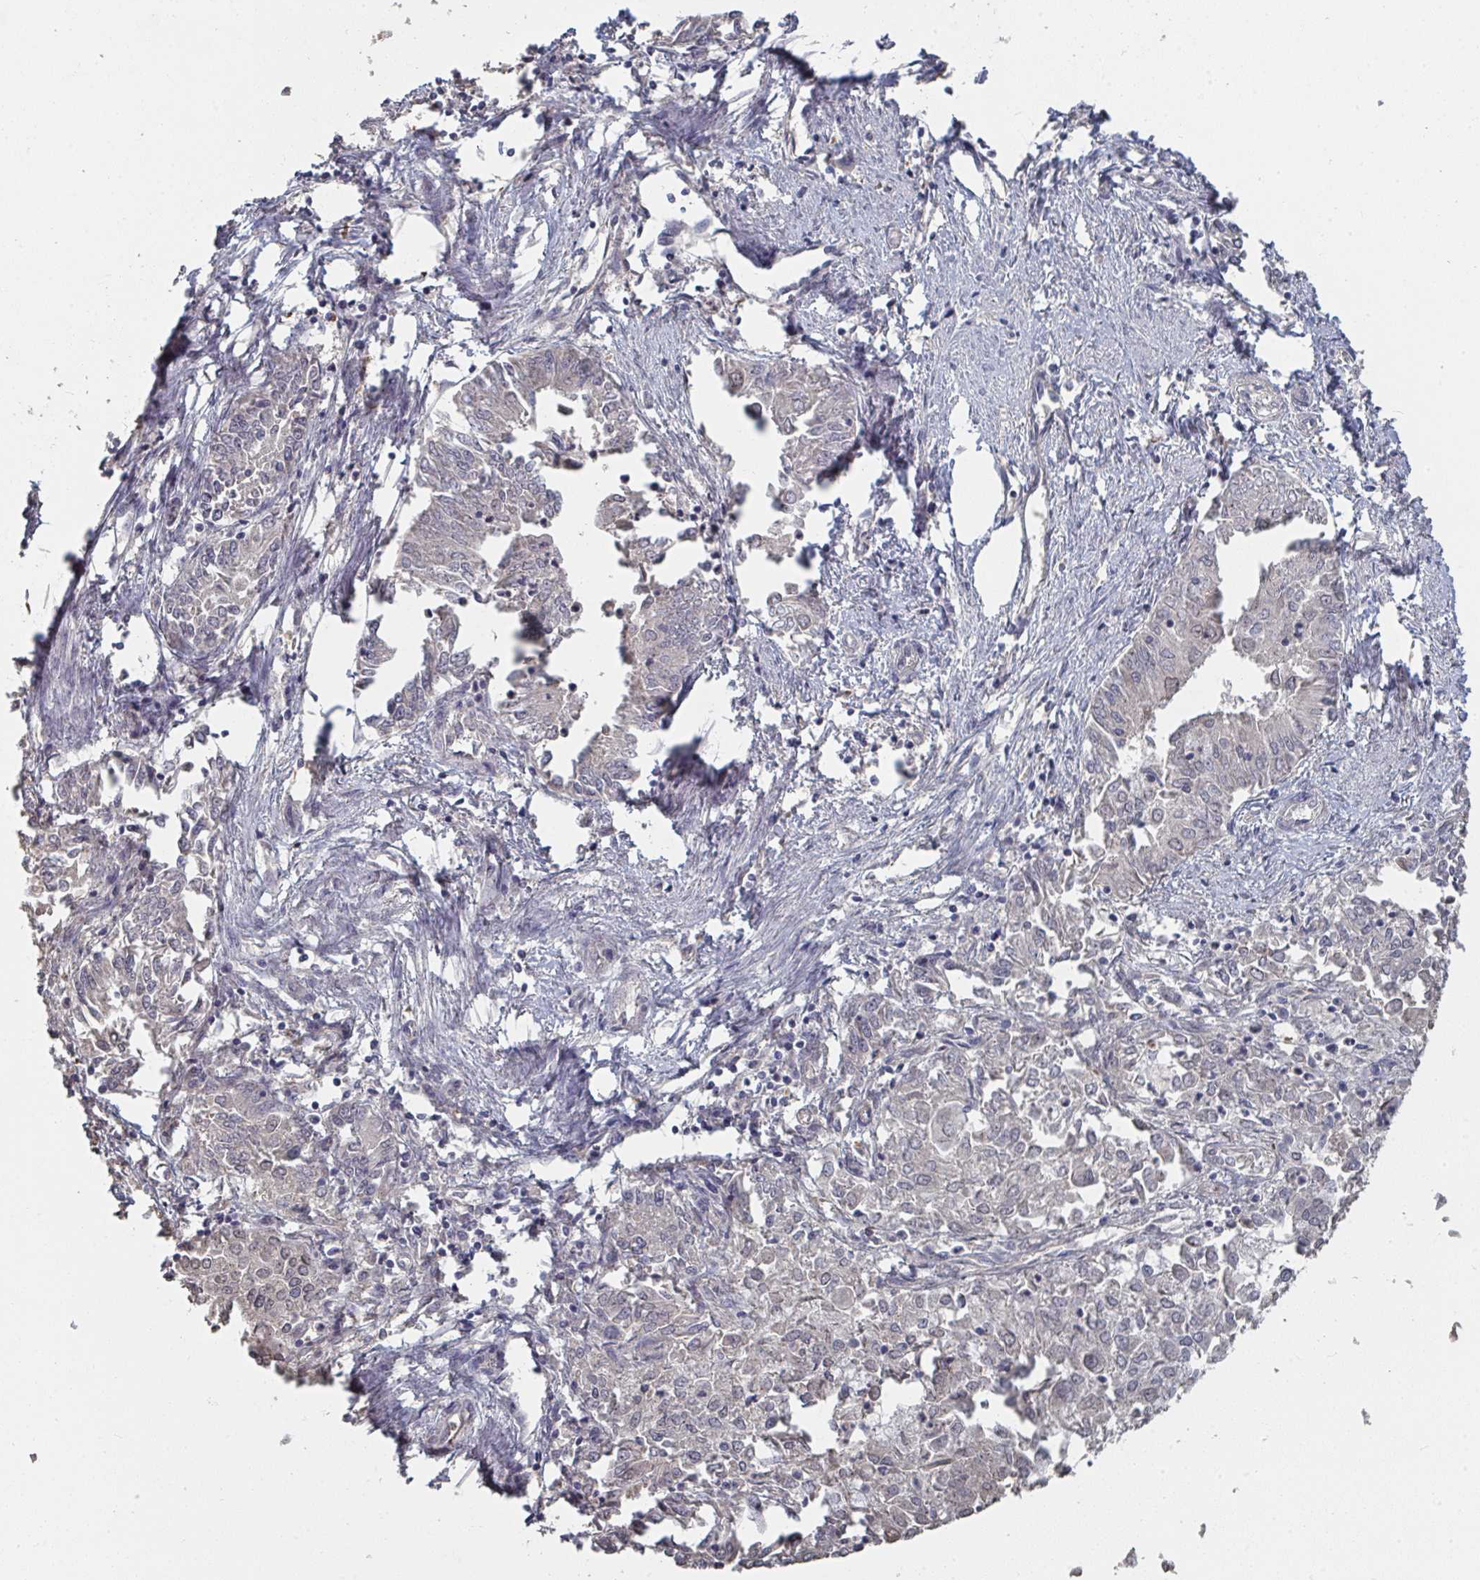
{"staining": {"intensity": "negative", "quantity": "none", "location": "none"}, "tissue": "endometrial cancer", "cell_type": "Tumor cells", "image_type": "cancer", "snomed": [{"axis": "morphology", "description": "Adenocarcinoma, NOS"}, {"axis": "topography", "description": "Endometrium"}], "caption": "Photomicrograph shows no protein positivity in tumor cells of endometrial cancer (adenocarcinoma) tissue.", "gene": "LIX1", "patient": {"sex": "female", "age": 57}}